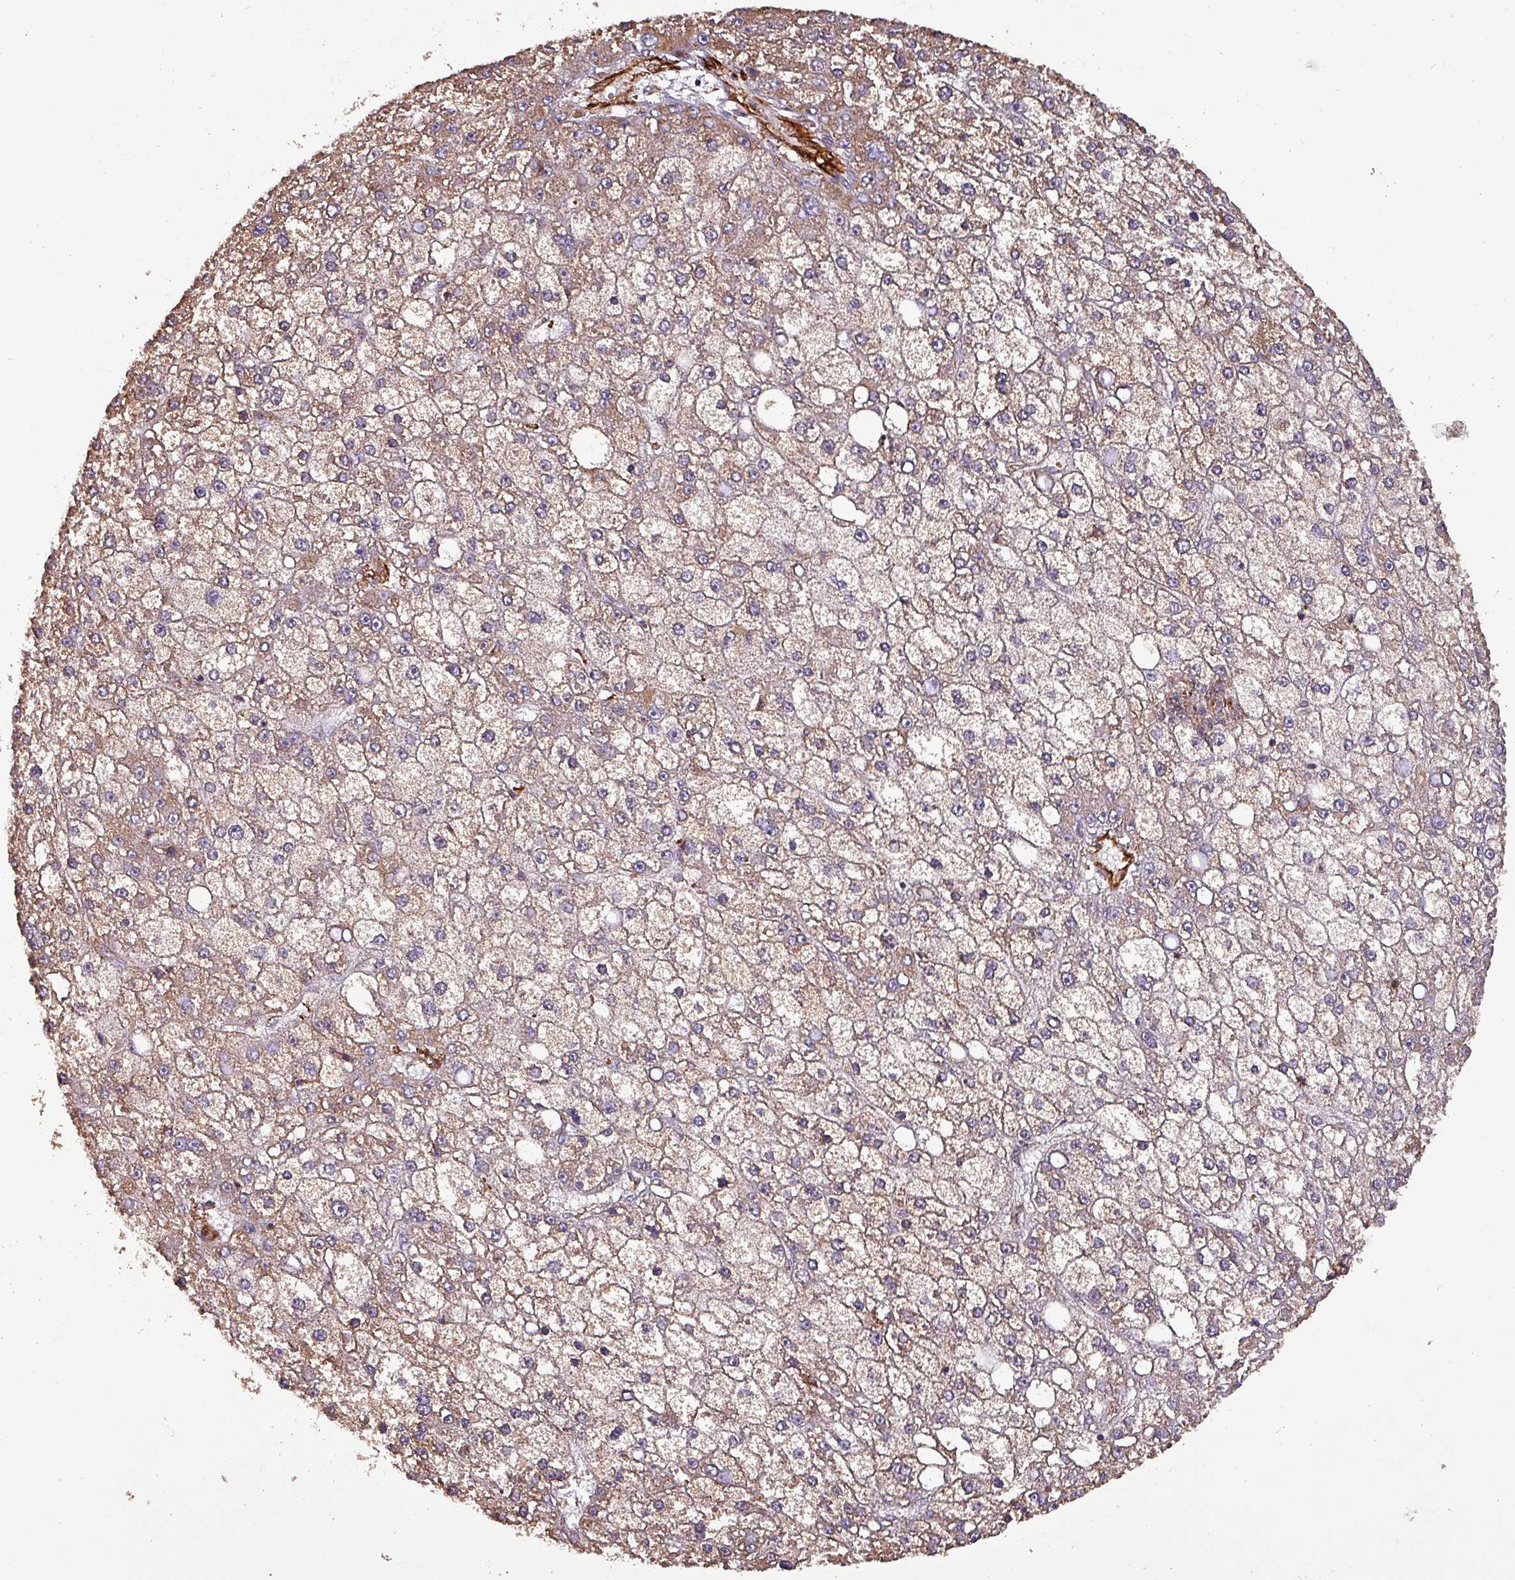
{"staining": {"intensity": "weak", "quantity": "25%-75%", "location": "cytoplasmic/membranous"}, "tissue": "liver cancer", "cell_type": "Tumor cells", "image_type": "cancer", "snomed": [{"axis": "morphology", "description": "Carcinoma, Hepatocellular, NOS"}, {"axis": "topography", "description": "Liver"}], "caption": "Liver hepatocellular carcinoma stained for a protein (brown) shows weak cytoplasmic/membranous positive positivity in approximately 25%-75% of tumor cells.", "gene": "SCIN", "patient": {"sex": "male", "age": 67}}